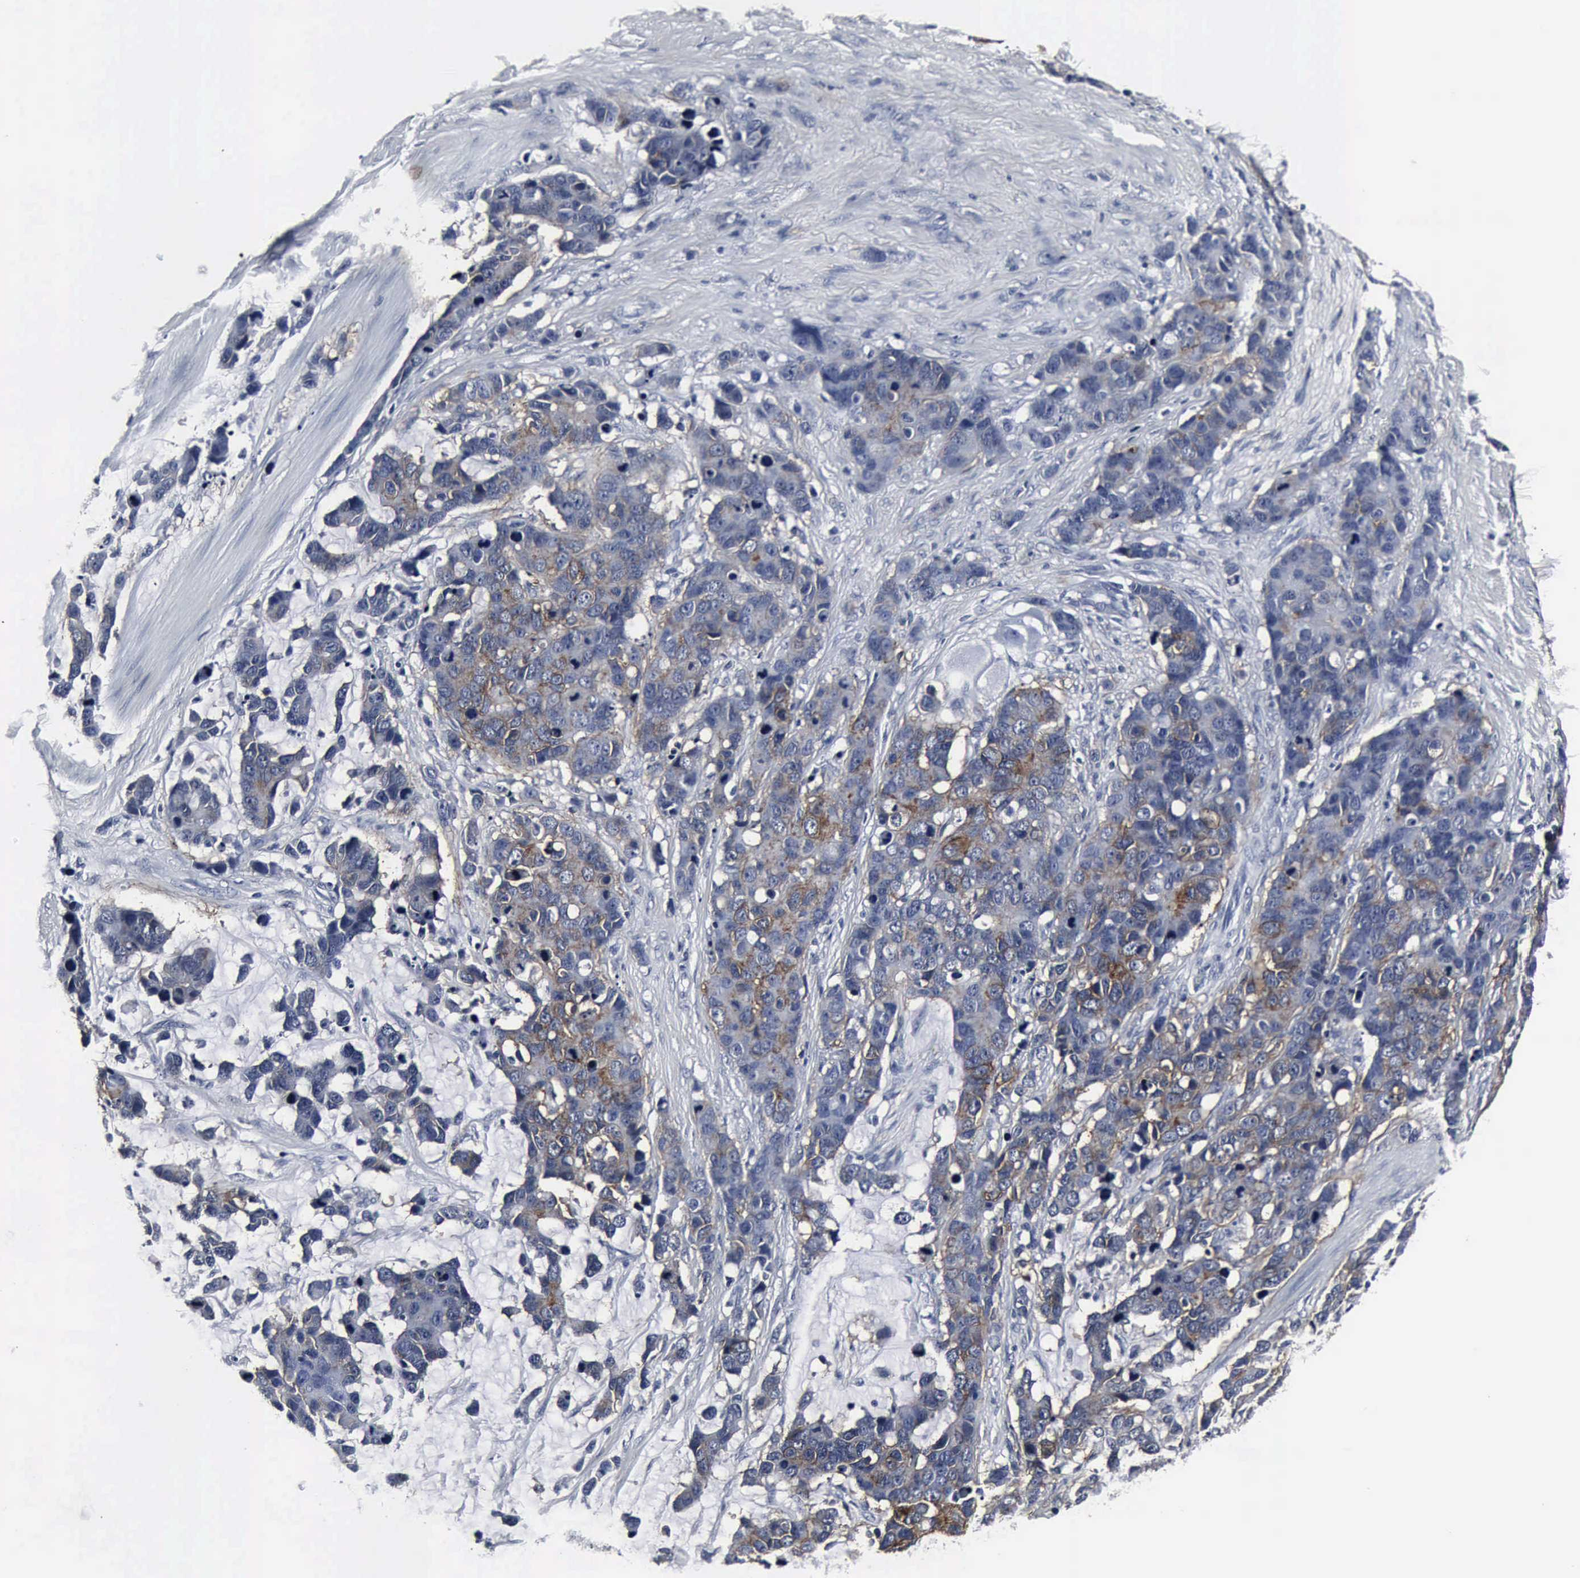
{"staining": {"intensity": "moderate", "quantity": "25%-75%", "location": "cytoplasmic/membranous"}, "tissue": "stomach cancer", "cell_type": "Tumor cells", "image_type": "cancer", "snomed": [{"axis": "morphology", "description": "Adenocarcinoma, NOS"}, {"axis": "topography", "description": "Stomach, upper"}], "caption": "This is a photomicrograph of IHC staining of stomach cancer (adenocarcinoma), which shows moderate staining in the cytoplasmic/membranous of tumor cells.", "gene": "SNAP25", "patient": {"sex": "male", "age": 71}}